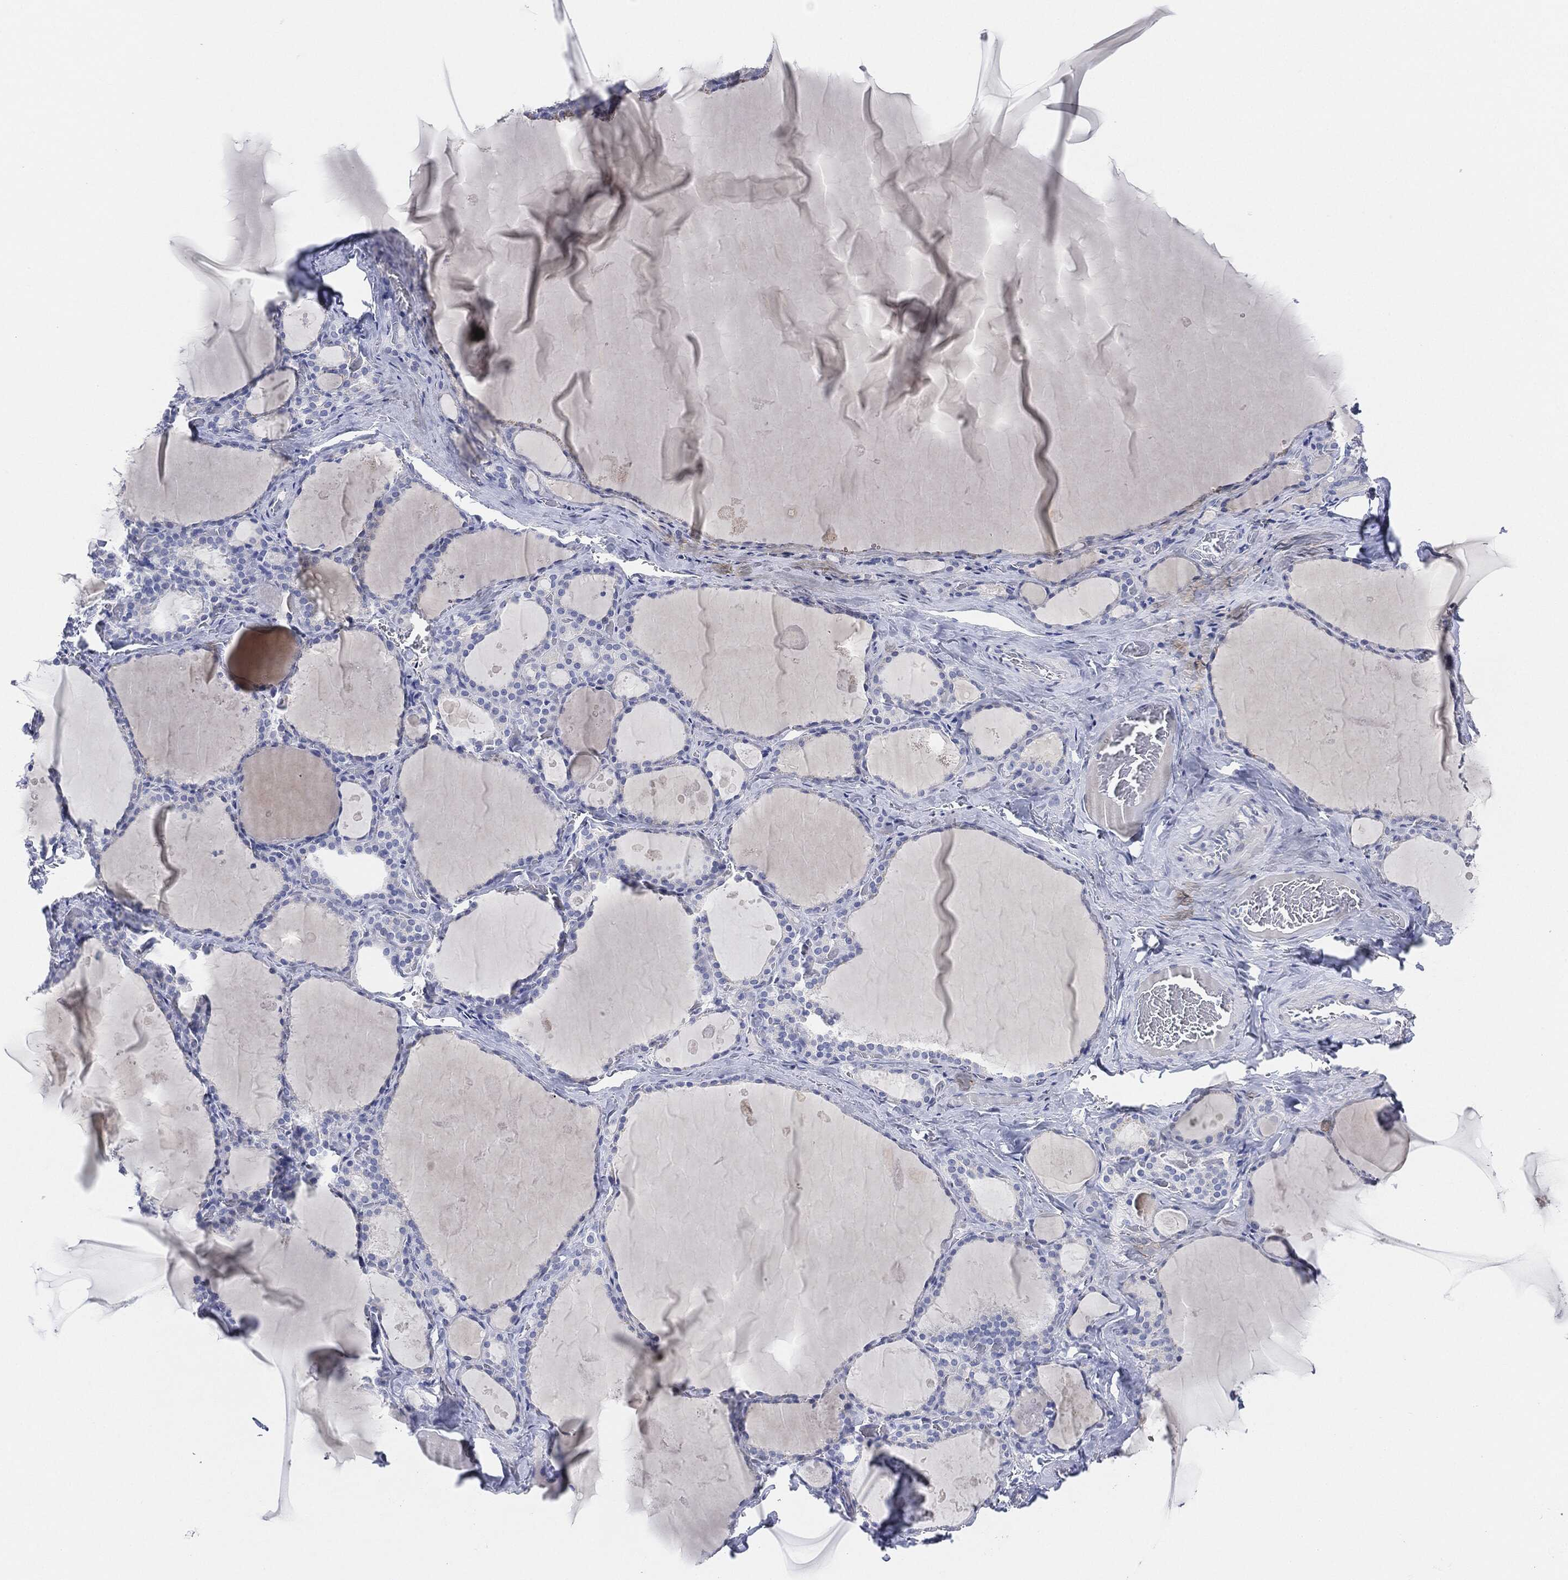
{"staining": {"intensity": "negative", "quantity": "none", "location": "none"}, "tissue": "thyroid gland", "cell_type": "Glandular cells", "image_type": "normal", "snomed": [{"axis": "morphology", "description": "Normal tissue, NOS"}, {"axis": "topography", "description": "Thyroid gland"}], "caption": "Immunohistochemical staining of normal thyroid gland exhibits no significant expression in glandular cells. (DAB immunohistochemistry (IHC) with hematoxylin counter stain).", "gene": "AFP", "patient": {"sex": "male", "age": 56}}